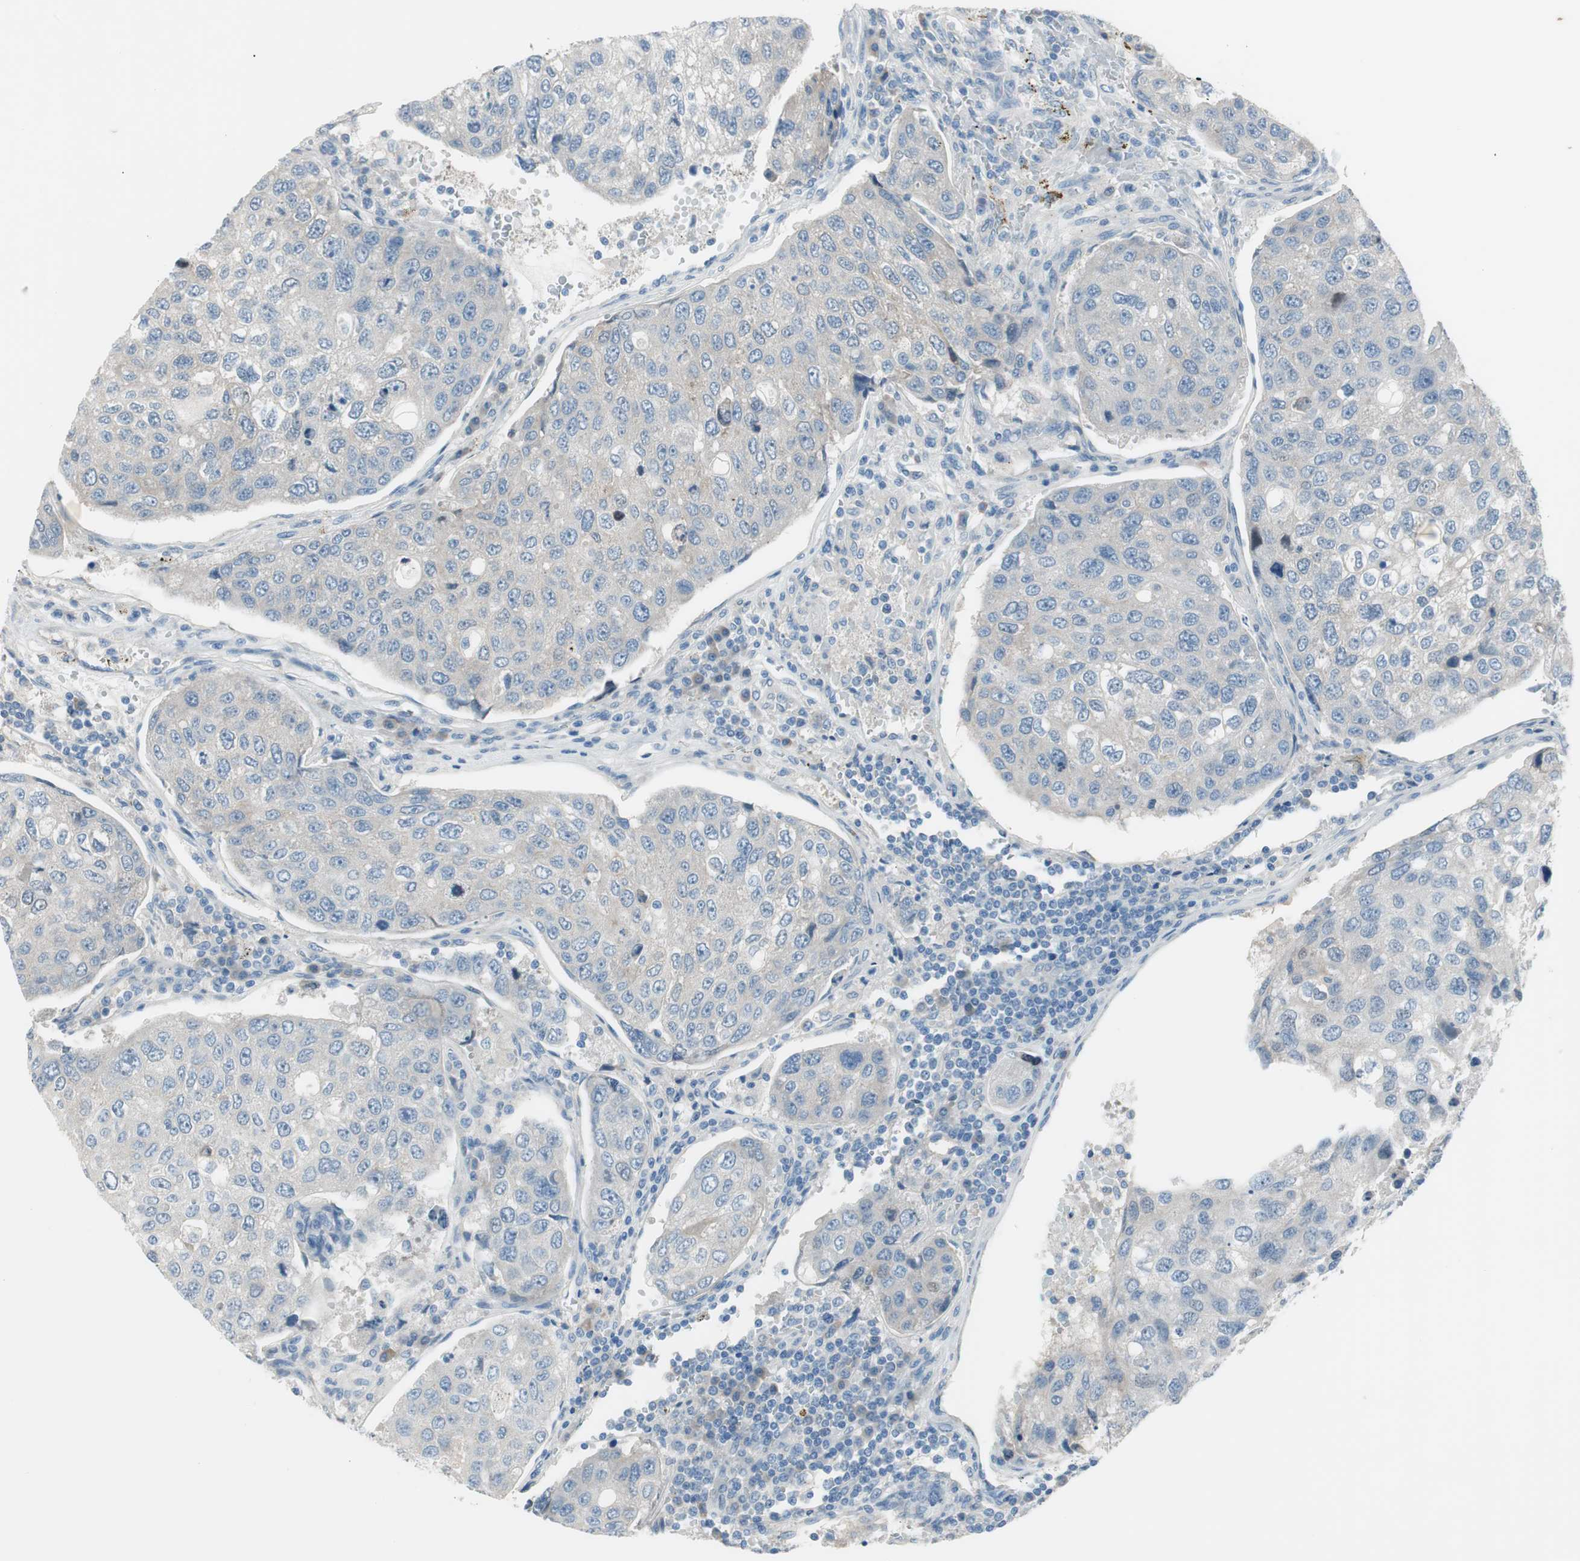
{"staining": {"intensity": "negative", "quantity": "none", "location": "none"}, "tissue": "urothelial cancer", "cell_type": "Tumor cells", "image_type": "cancer", "snomed": [{"axis": "morphology", "description": "Urothelial carcinoma, High grade"}, {"axis": "topography", "description": "Lymph node"}, {"axis": "topography", "description": "Urinary bladder"}], "caption": "Urothelial carcinoma (high-grade) was stained to show a protein in brown. There is no significant expression in tumor cells.", "gene": "PRRG4", "patient": {"sex": "male", "age": 51}}